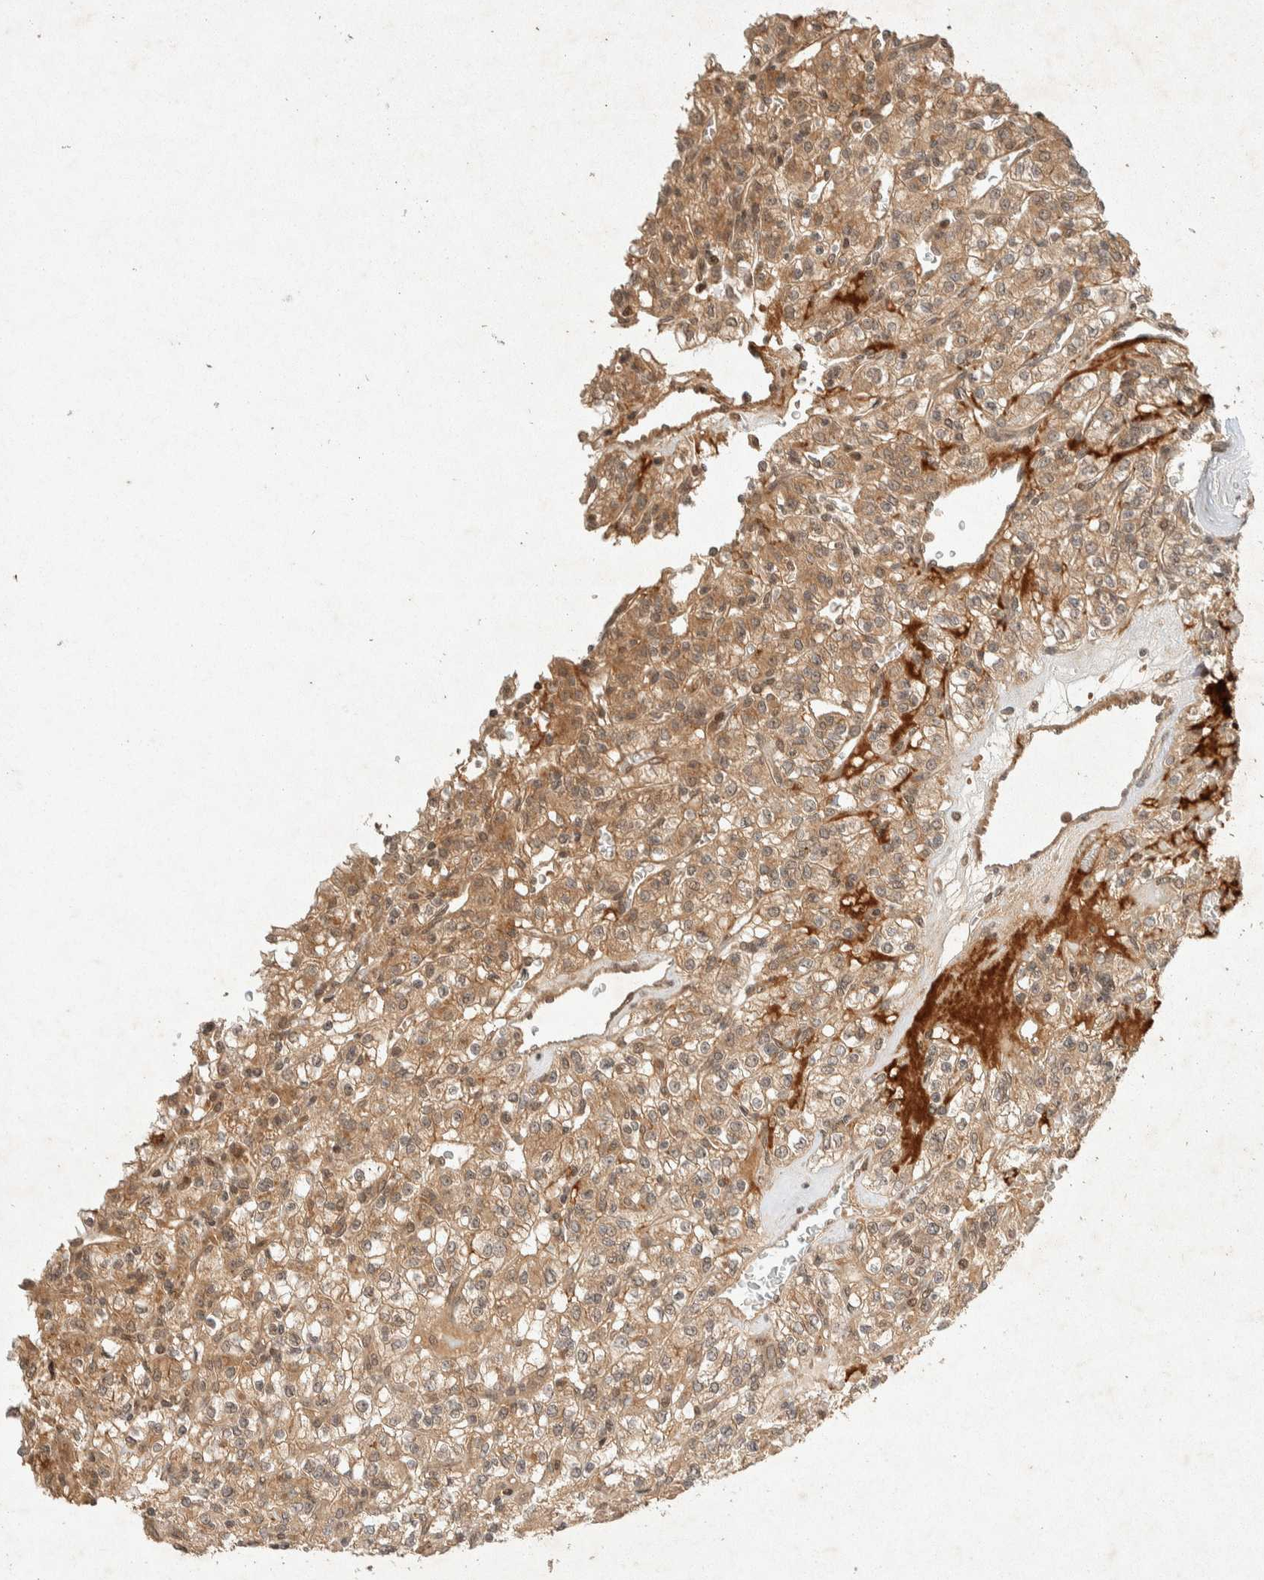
{"staining": {"intensity": "moderate", "quantity": ">75%", "location": "cytoplasmic/membranous,nuclear"}, "tissue": "renal cancer", "cell_type": "Tumor cells", "image_type": "cancer", "snomed": [{"axis": "morphology", "description": "Normal tissue, NOS"}, {"axis": "morphology", "description": "Adenocarcinoma, NOS"}, {"axis": "topography", "description": "Kidney"}], "caption": "Human renal cancer (adenocarcinoma) stained with a protein marker exhibits moderate staining in tumor cells.", "gene": "THRA", "patient": {"sex": "female", "age": 72}}